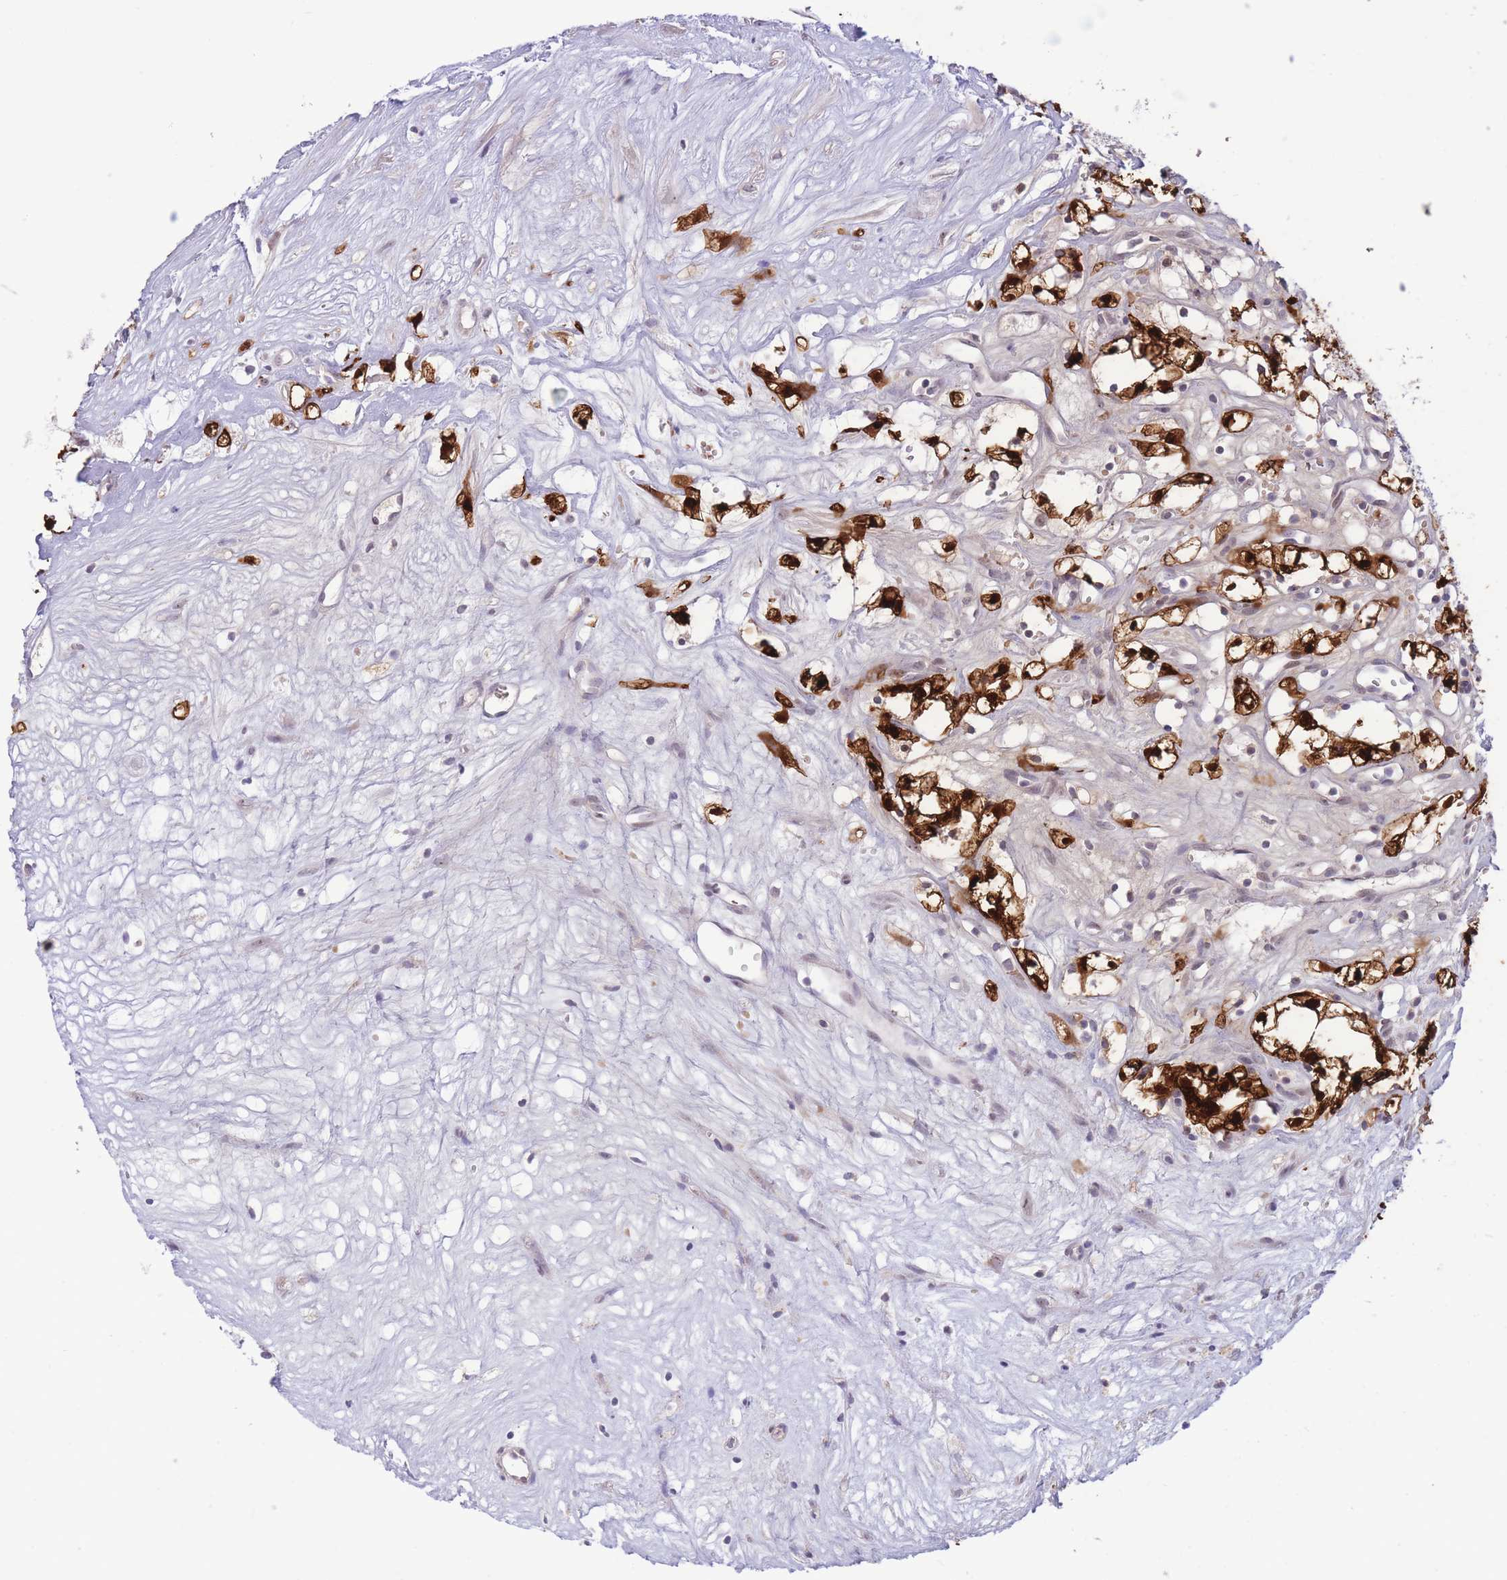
{"staining": {"intensity": "strong", "quantity": "25%-75%", "location": "cytoplasmic/membranous,nuclear"}, "tissue": "renal cancer", "cell_type": "Tumor cells", "image_type": "cancer", "snomed": [{"axis": "morphology", "description": "Adenocarcinoma, NOS"}, {"axis": "topography", "description": "Kidney"}], "caption": "A brown stain shows strong cytoplasmic/membranous and nuclear staining of a protein in human renal cancer tumor cells.", "gene": "FBXO46", "patient": {"sex": "male", "age": 59}}